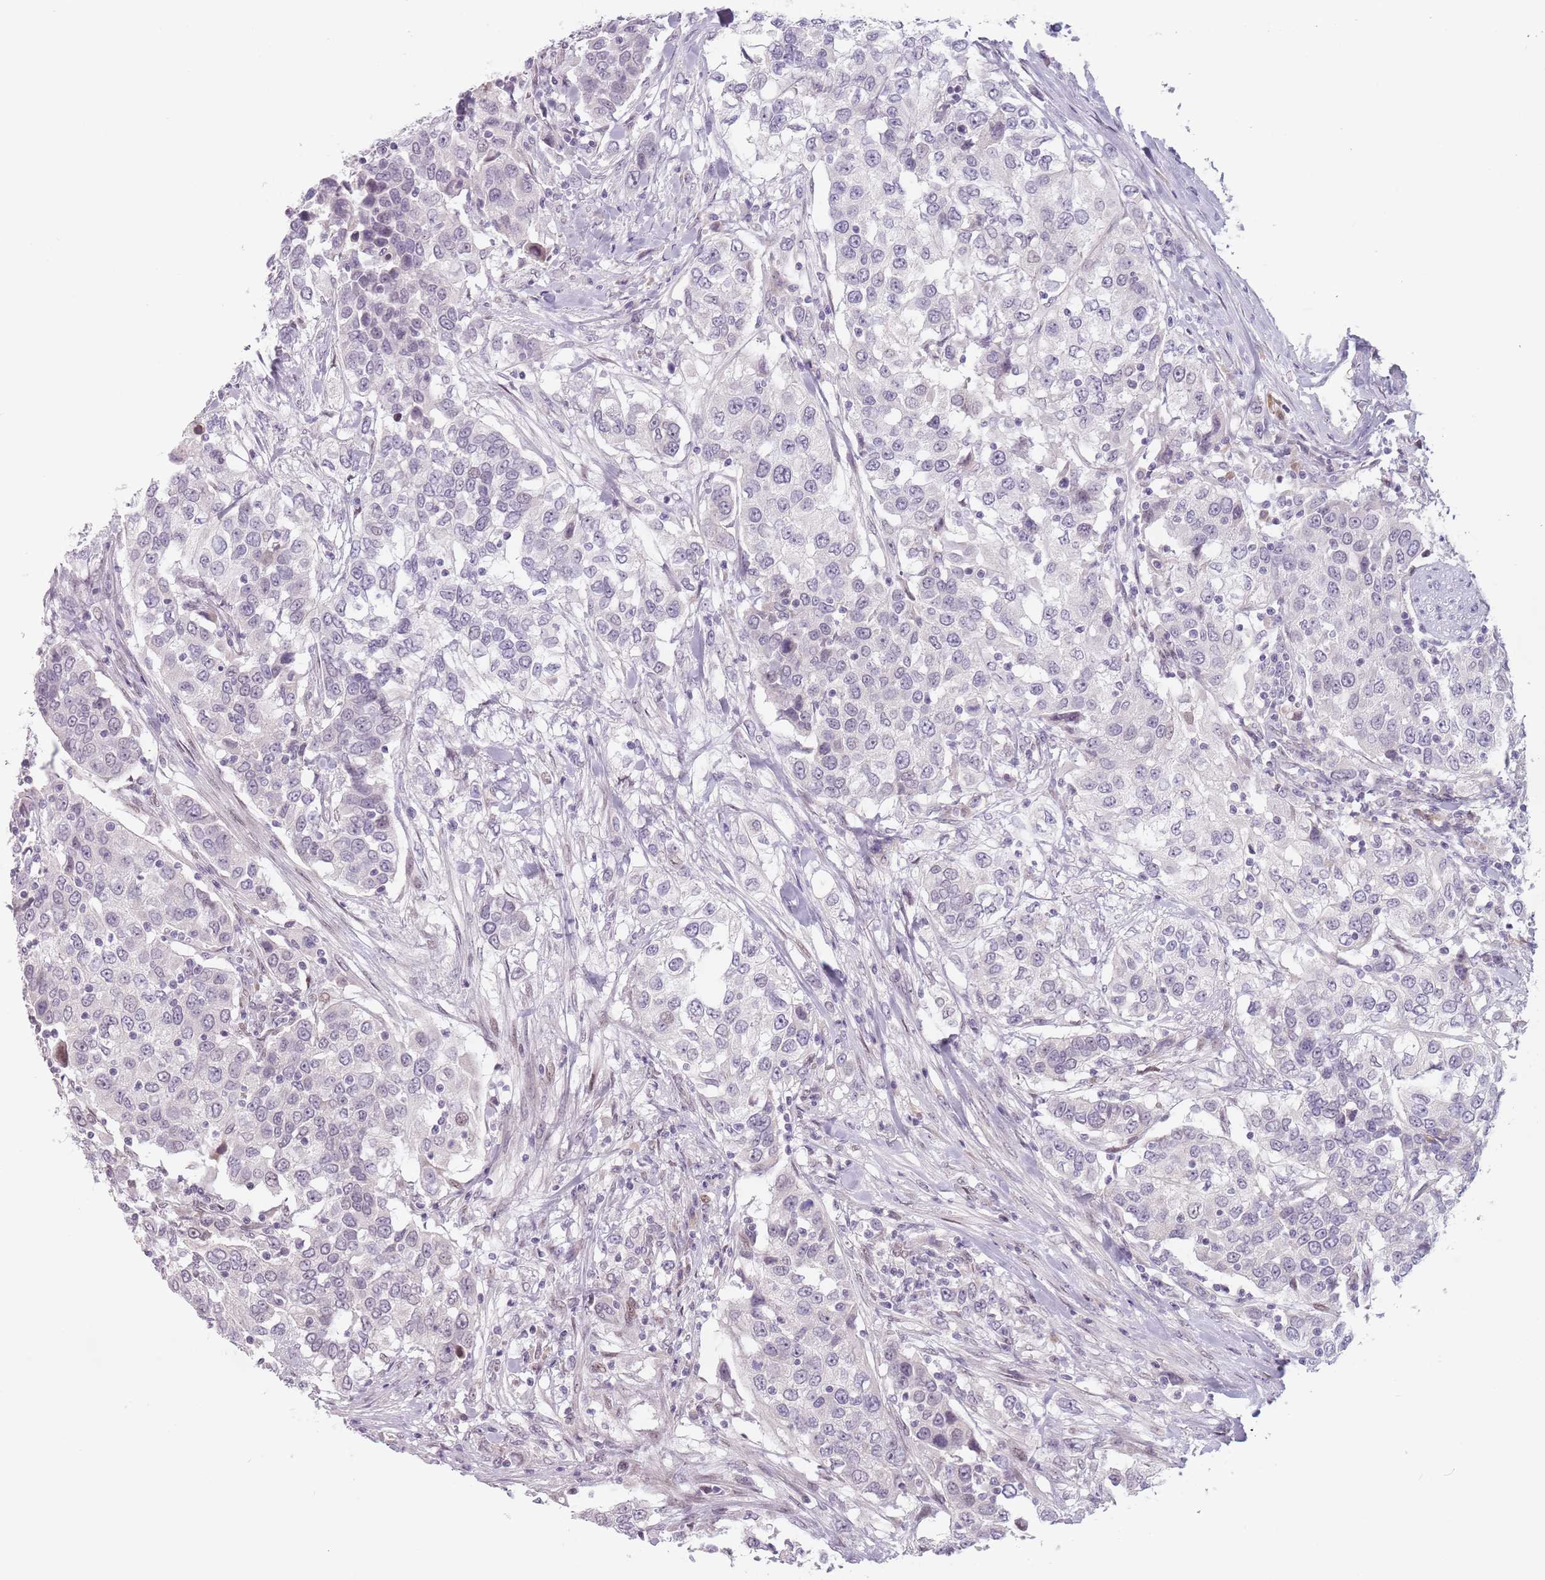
{"staining": {"intensity": "negative", "quantity": "none", "location": "none"}, "tissue": "urothelial cancer", "cell_type": "Tumor cells", "image_type": "cancer", "snomed": [{"axis": "morphology", "description": "Urothelial carcinoma, High grade"}, {"axis": "topography", "description": "Urinary bladder"}], "caption": "Tumor cells are negative for protein expression in human urothelial carcinoma (high-grade).", "gene": "PTCHD1", "patient": {"sex": "female", "age": 80}}